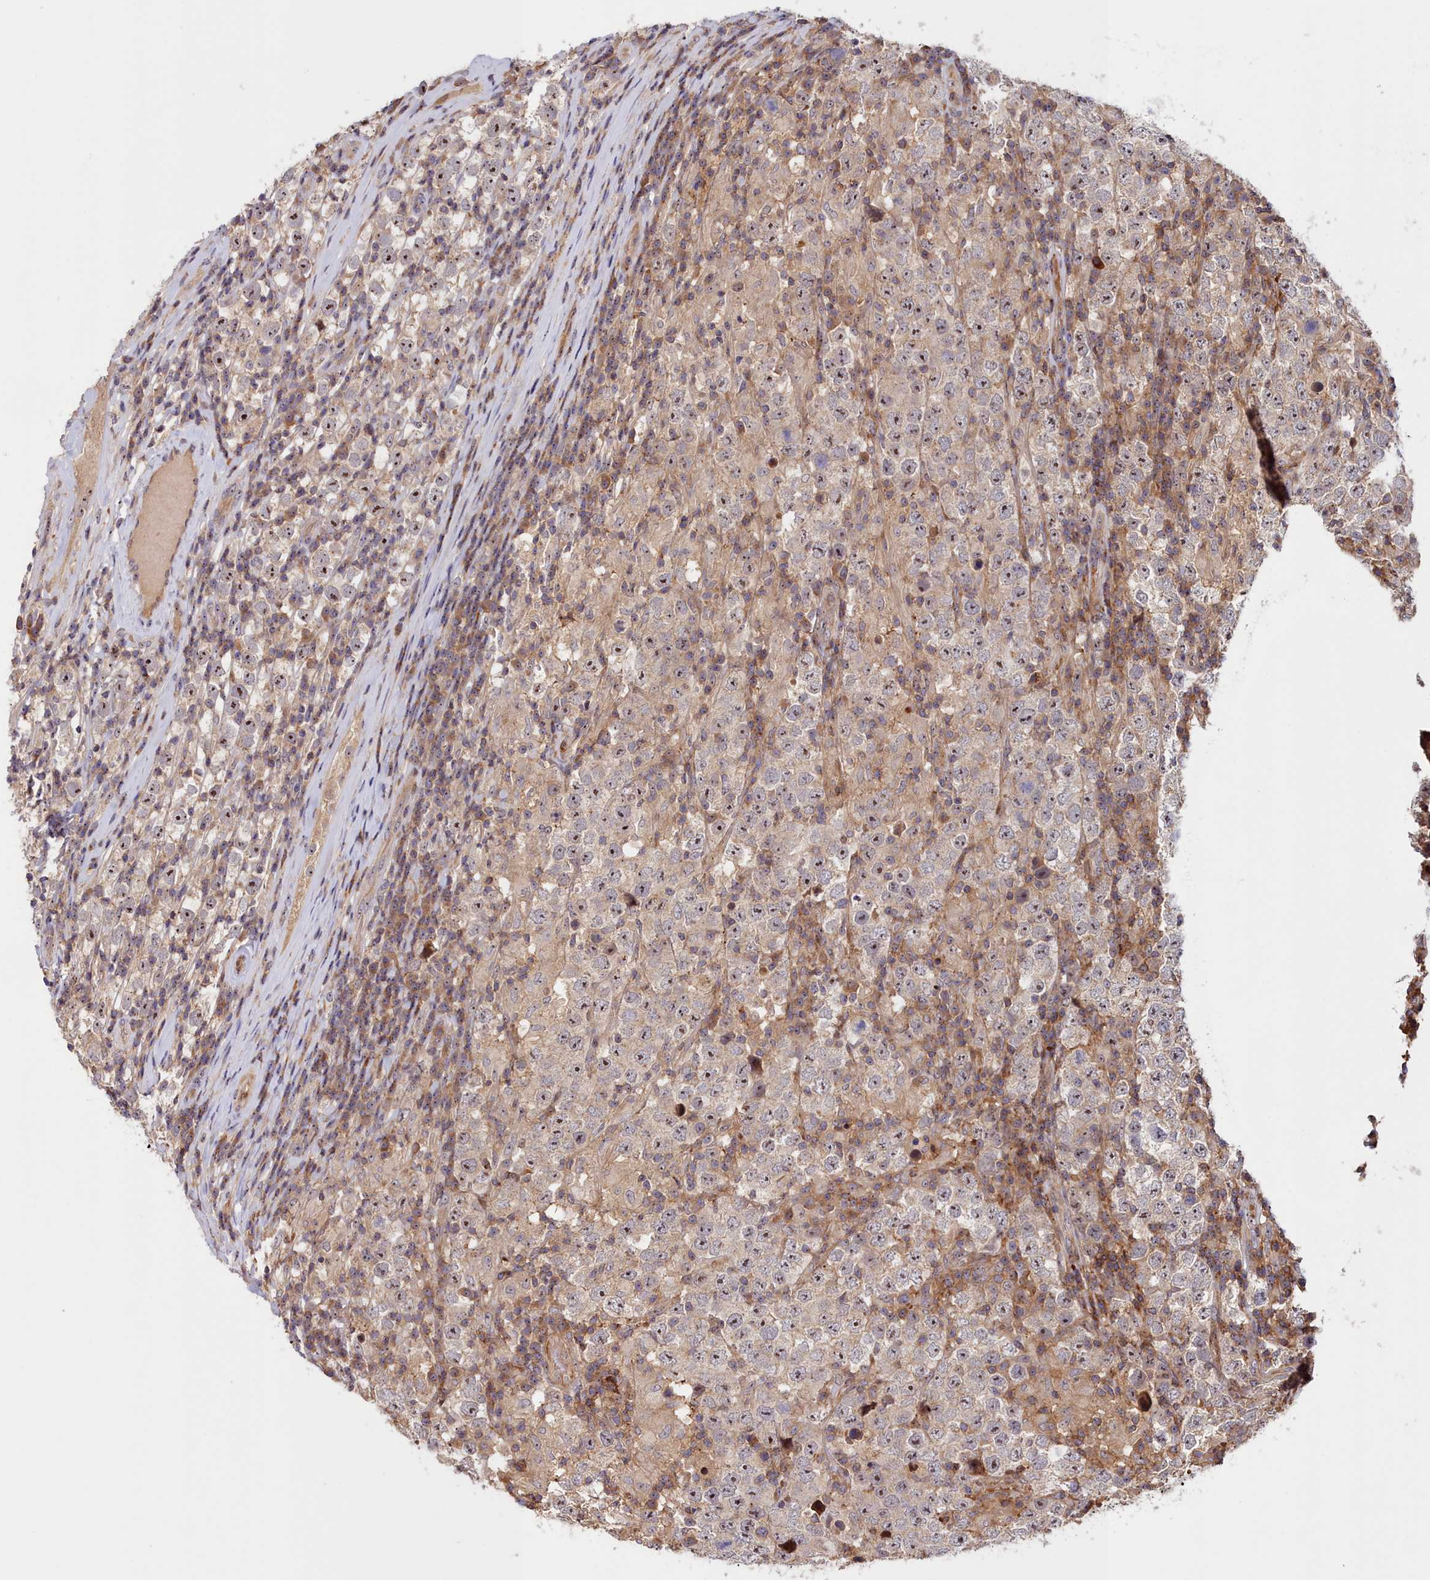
{"staining": {"intensity": "moderate", "quantity": ">75%", "location": "cytoplasmic/membranous,nuclear"}, "tissue": "testis cancer", "cell_type": "Tumor cells", "image_type": "cancer", "snomed": [{"axis": "morphology", "description": "Normal tissue, NOS"}, {"axis": "morphology", "description": "Urothelial carcinoma, High grade"}, {"axis": "morphology", "description": "Seminoma, NOS"}, {"axis": "morphology", "description": "Carcinoma, Embryonal, NOS"}, {"axis": "topography", "description": "Urinary bladder"}, {"axis": "topography", "description": "Testis"}], "caption": "Immunohistochemistry staining of testis cancer, which displays medium levels of moderate cytoplasmic/membranous and nuclear staining in approximately >75% of tumor cells indicating moderate cytoplasmic/membranous and nuclear protein staining. The staining was performed using DAB (3,3'-diaminobenzidine) (brown) for protein detection and nuclei were counterstained in hematoxylin (blue).", "gene": "NEURL4", "patient": {"sex": "male", "age": 41}}